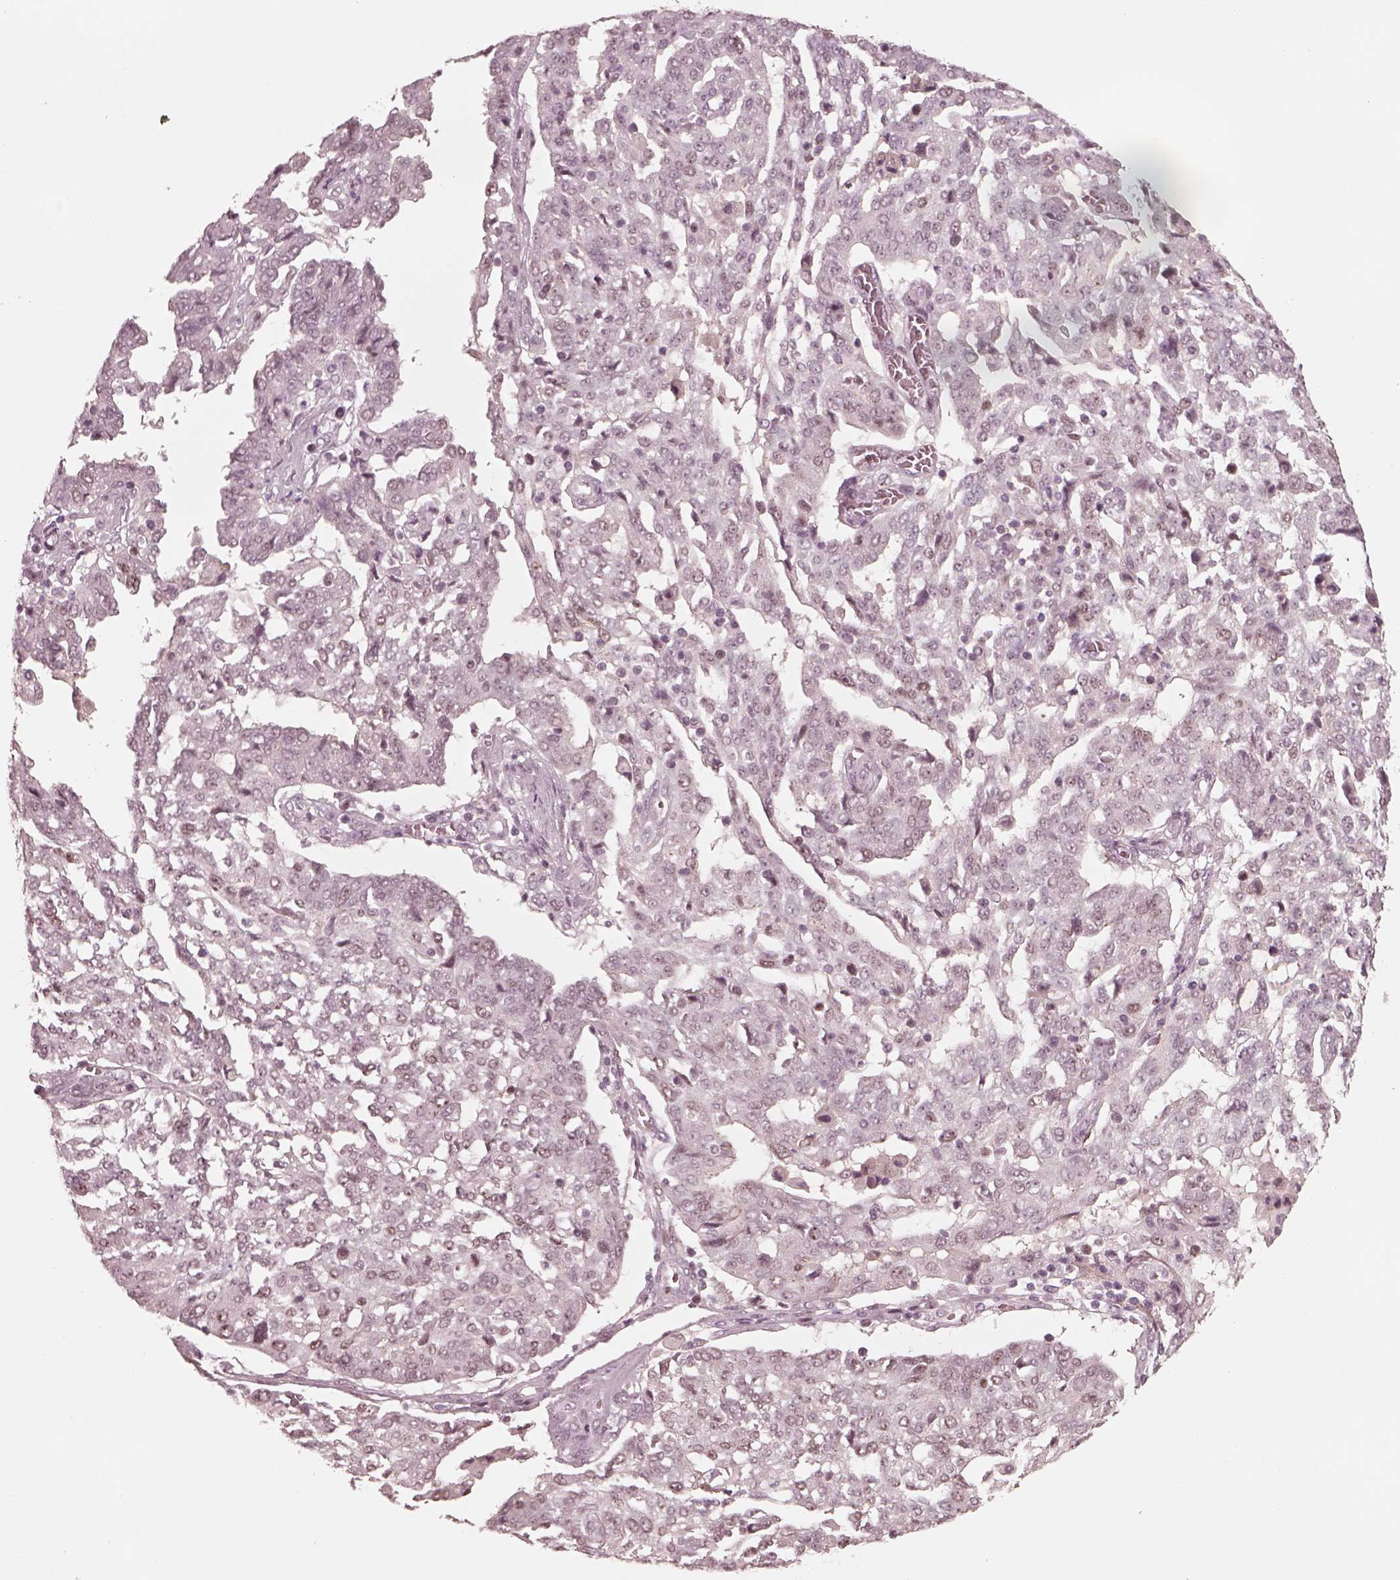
{"staining": {"intensity": "negative", "quantity": "none", "location": "none"}, "tissue": "ovarian cancer", "cell_type": "Tumor cells", "image_type": "cancer", "snomed": [{"axis": "morphology", "description": "Cystadenocarcinoma, serous, NOS"}, {"axis": "topography", "description": "Ovary"}], "caption": "DAB immunohistochemical staining of ovarian cancer (serous cystadenocarcinoma) reveals no significant expression in tumor cells.", "gene": "SAXO1", "patient": {"sex": "female", "age": 67}}